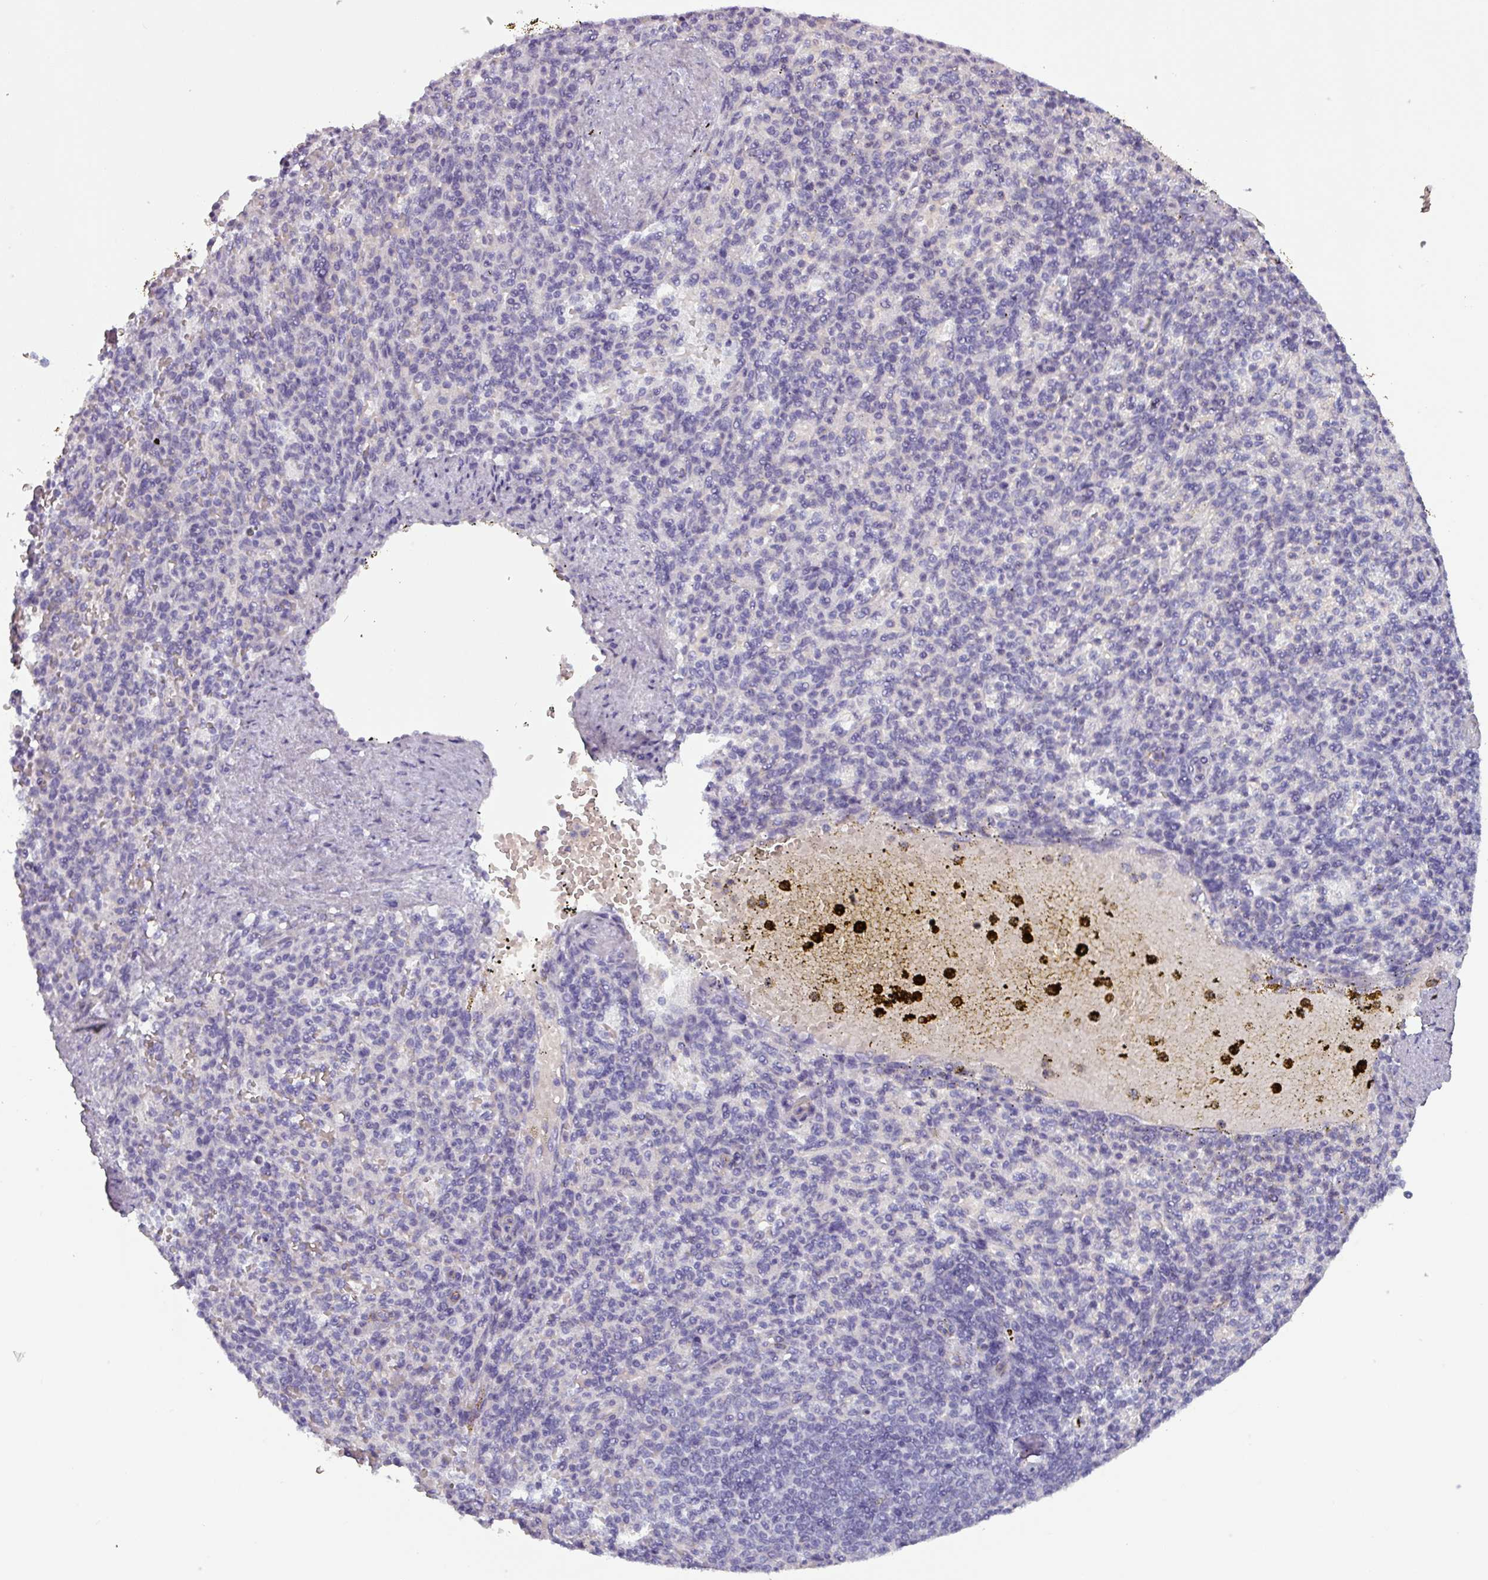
{"staining": {"intensity": "negative", "quantity": "none", "location": "none"}, "tissue": "spleen", "cell_type": "Cells in red pulp", "image_type": "normal", "snomed": [{"axis": "morphology", "description": "Normal tissue, NOS"}, {"axis": "topography", "description": "Spleen"}], "caption": "Immunohistochemistry (IHC) image of benign spleen: human spleen stained with DAB displays no significant protein expression in cells in red pulp. (Brightfield microscopy of DAB IHC at high magnification).", "gene": "AREL1", "patient": {"sex": "female", "age": 74}}